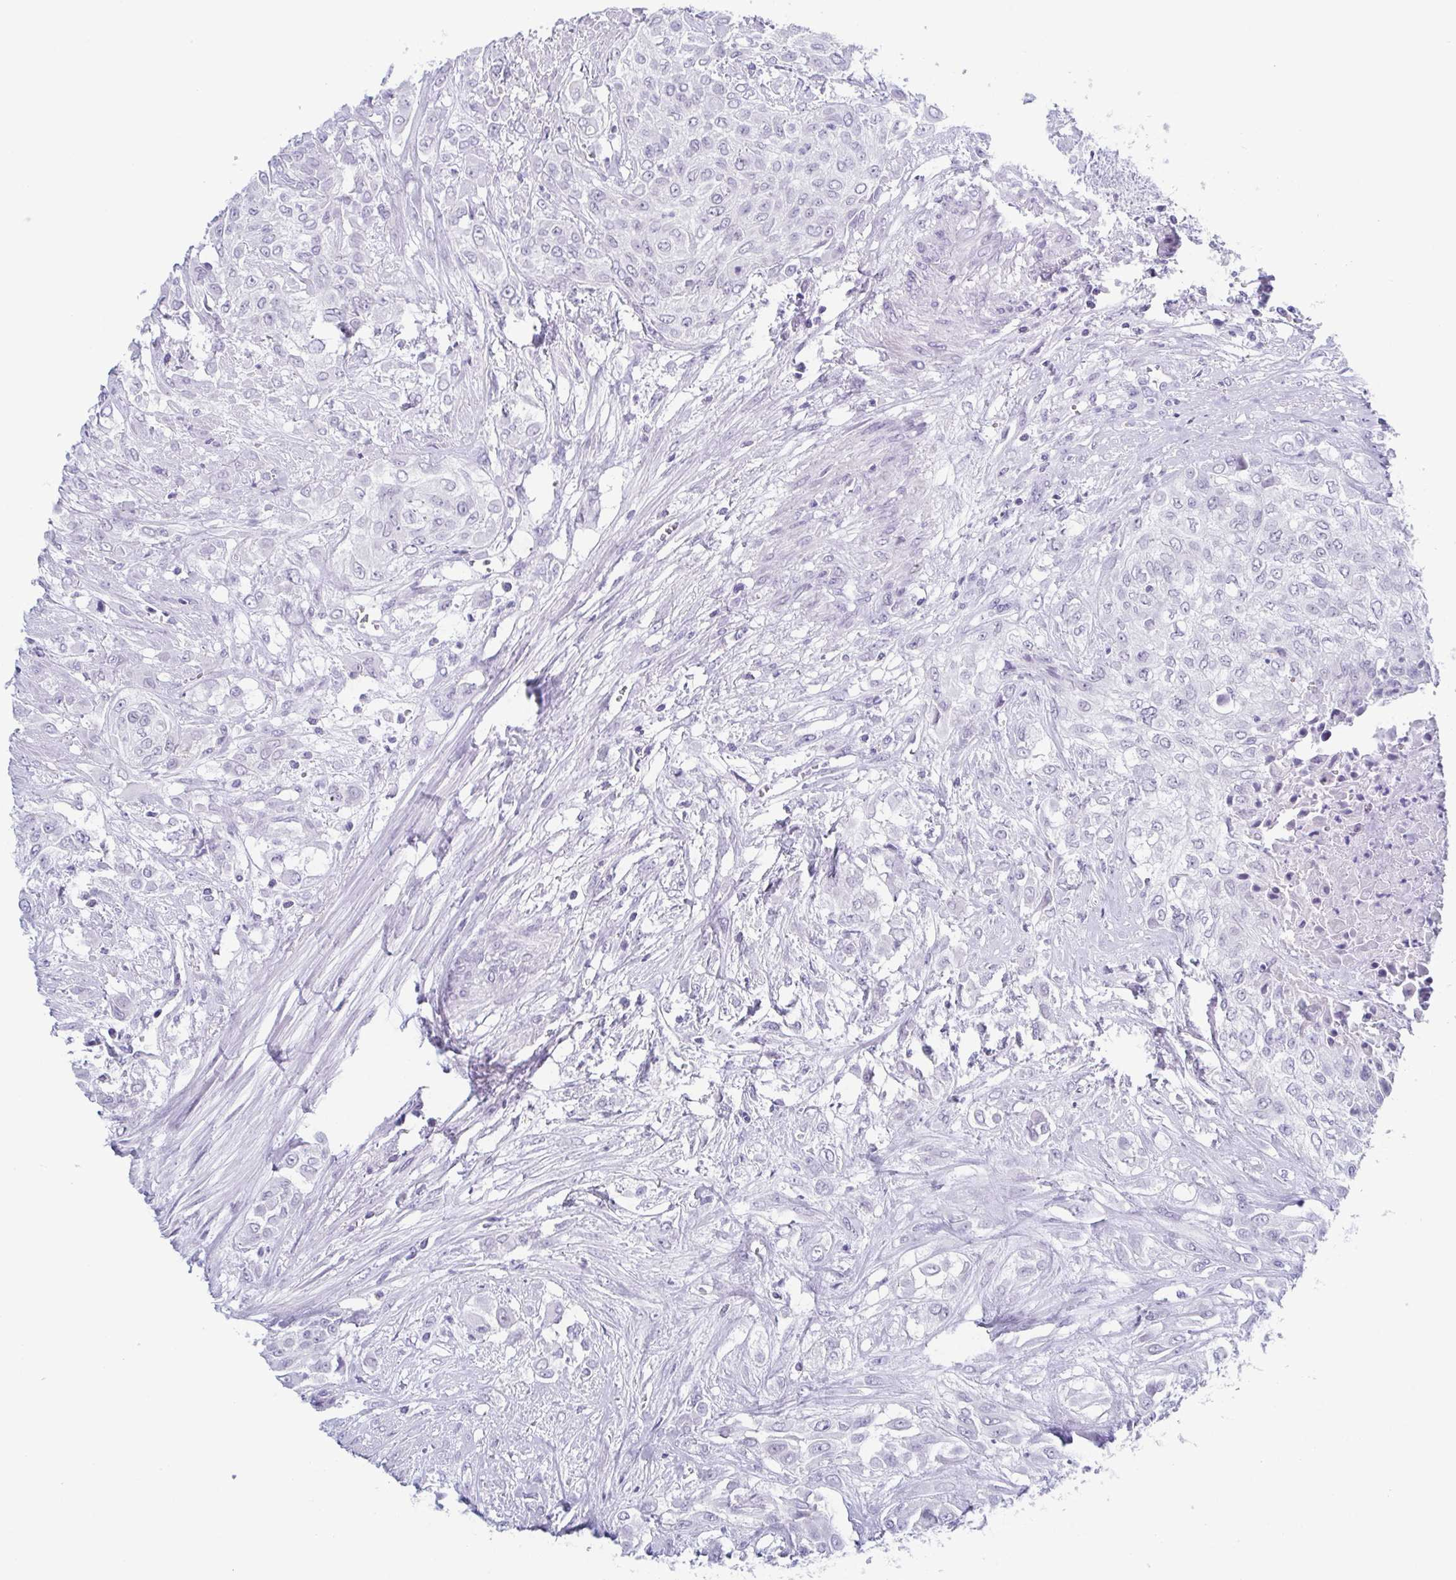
{"staining": {"intensity": "negative", "quantity": "none", "location": "none"}, "tissue": "urothelial cancer", "cell_type": "Tumor cells", "image_type": "cancer", "snomed": [{"axis": "morphology", "description": "Urothelial carcinoma, High grade"}, {"axis": "topography", "description": "Urinary bladder"}], "caption": "This is a photomicrograph of IHC staining of urothelial carcinoma (high-grade), which shows no expression in tumor cells.", "gene": "ZFP64", "patient": {"sex": "male", "age": 57}}